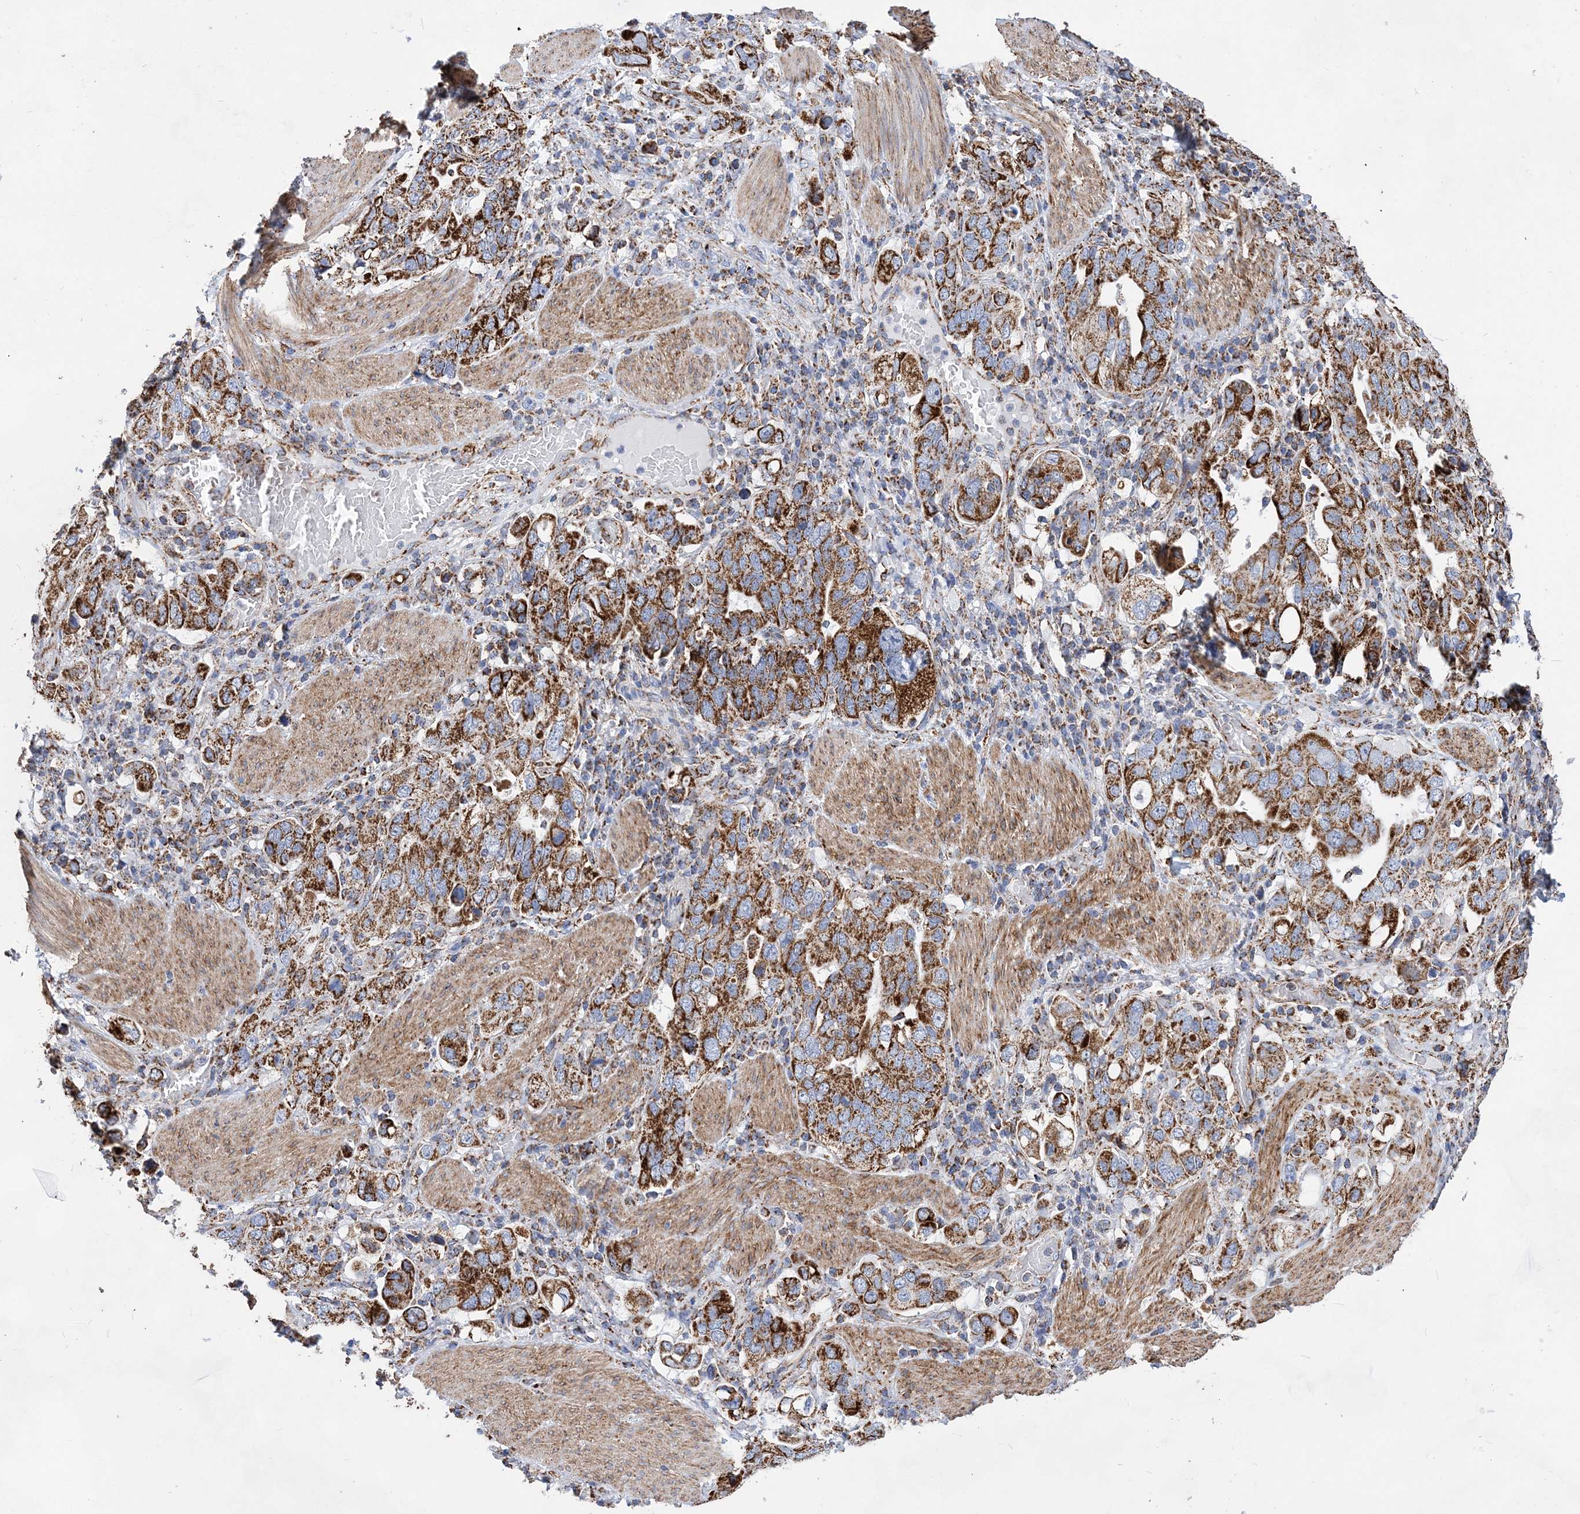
{"staining": {"intensity": "strong", "quantity": ">75%", "location": "cytoplasmic/membranous"}, "tissue": "stomach cancer", "cell_type": "Tumor cells", "image_type": "cancer", "snomed": [{"axis": "morphology", "description": "Adenocarcinoma, NOS"}, {"axis": "topography", "description": "Stomach, upper"}], "caption": "A high amount of strong cytoplasmic/membranous staining is present in approximately >75% of tumor cells in stomach adenocarcinoma tissue.", "gene": "ACOT9", "patient": {"sex": "male", "age": 62}}